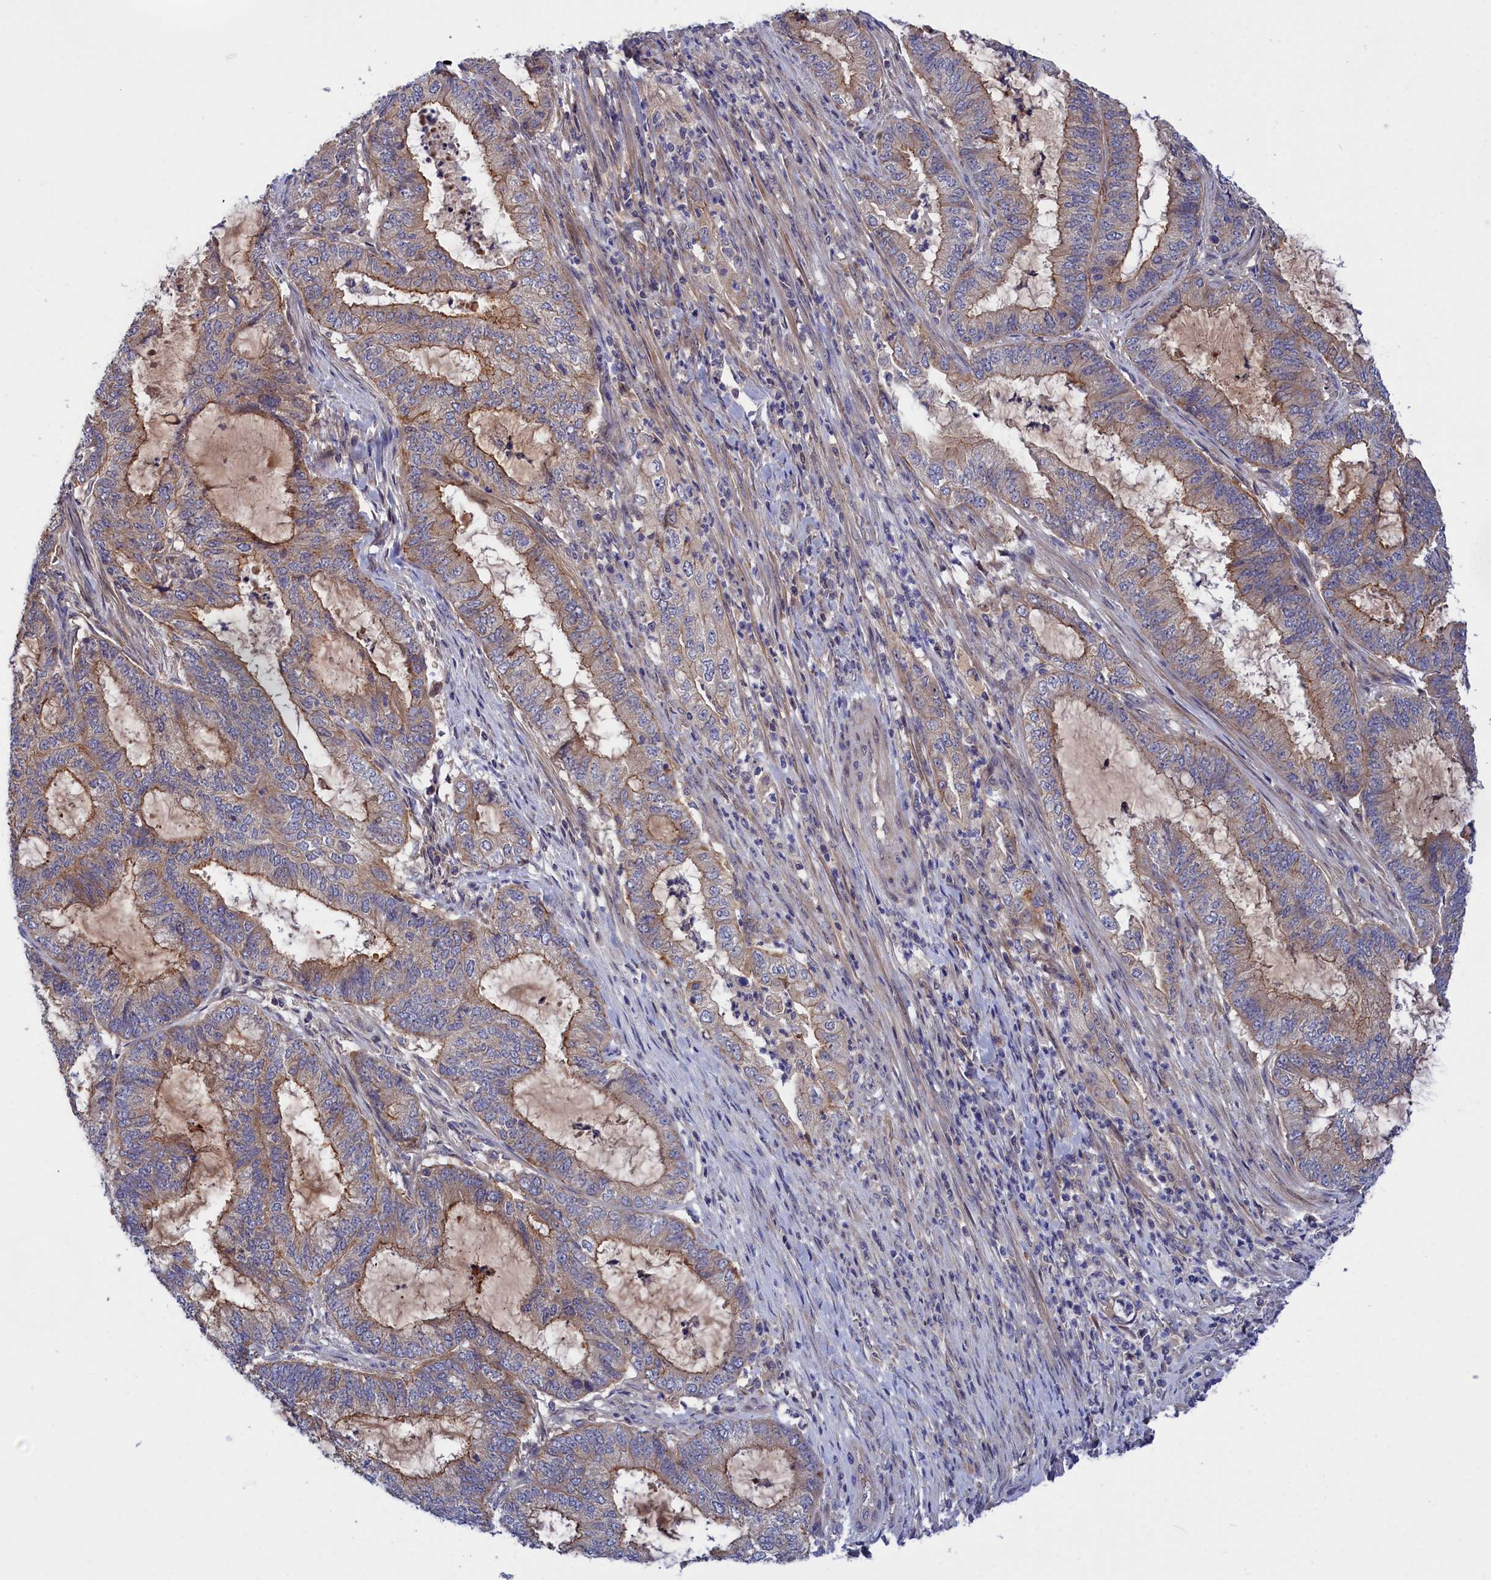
{"staining": {"intensity": "moderate", "quantity": "25%-75%", "location": "cytoplasmic/membranous"}, "tissue": "endometrial cancer", "cell_type": "Tumor cells", "image_type": "cancer", "snomed": [{"axis": "morphology", "description": "Adenocarcinoma, NOS"}, {"axis": "topography", "description": "Endometrium"}], "caption": "Human endometrial adenocarcinoma stained with a protein marker displays moderate staining in tumor cells.", "gene": "CRACD", "patient": {"sex": "female", "age": 51}}